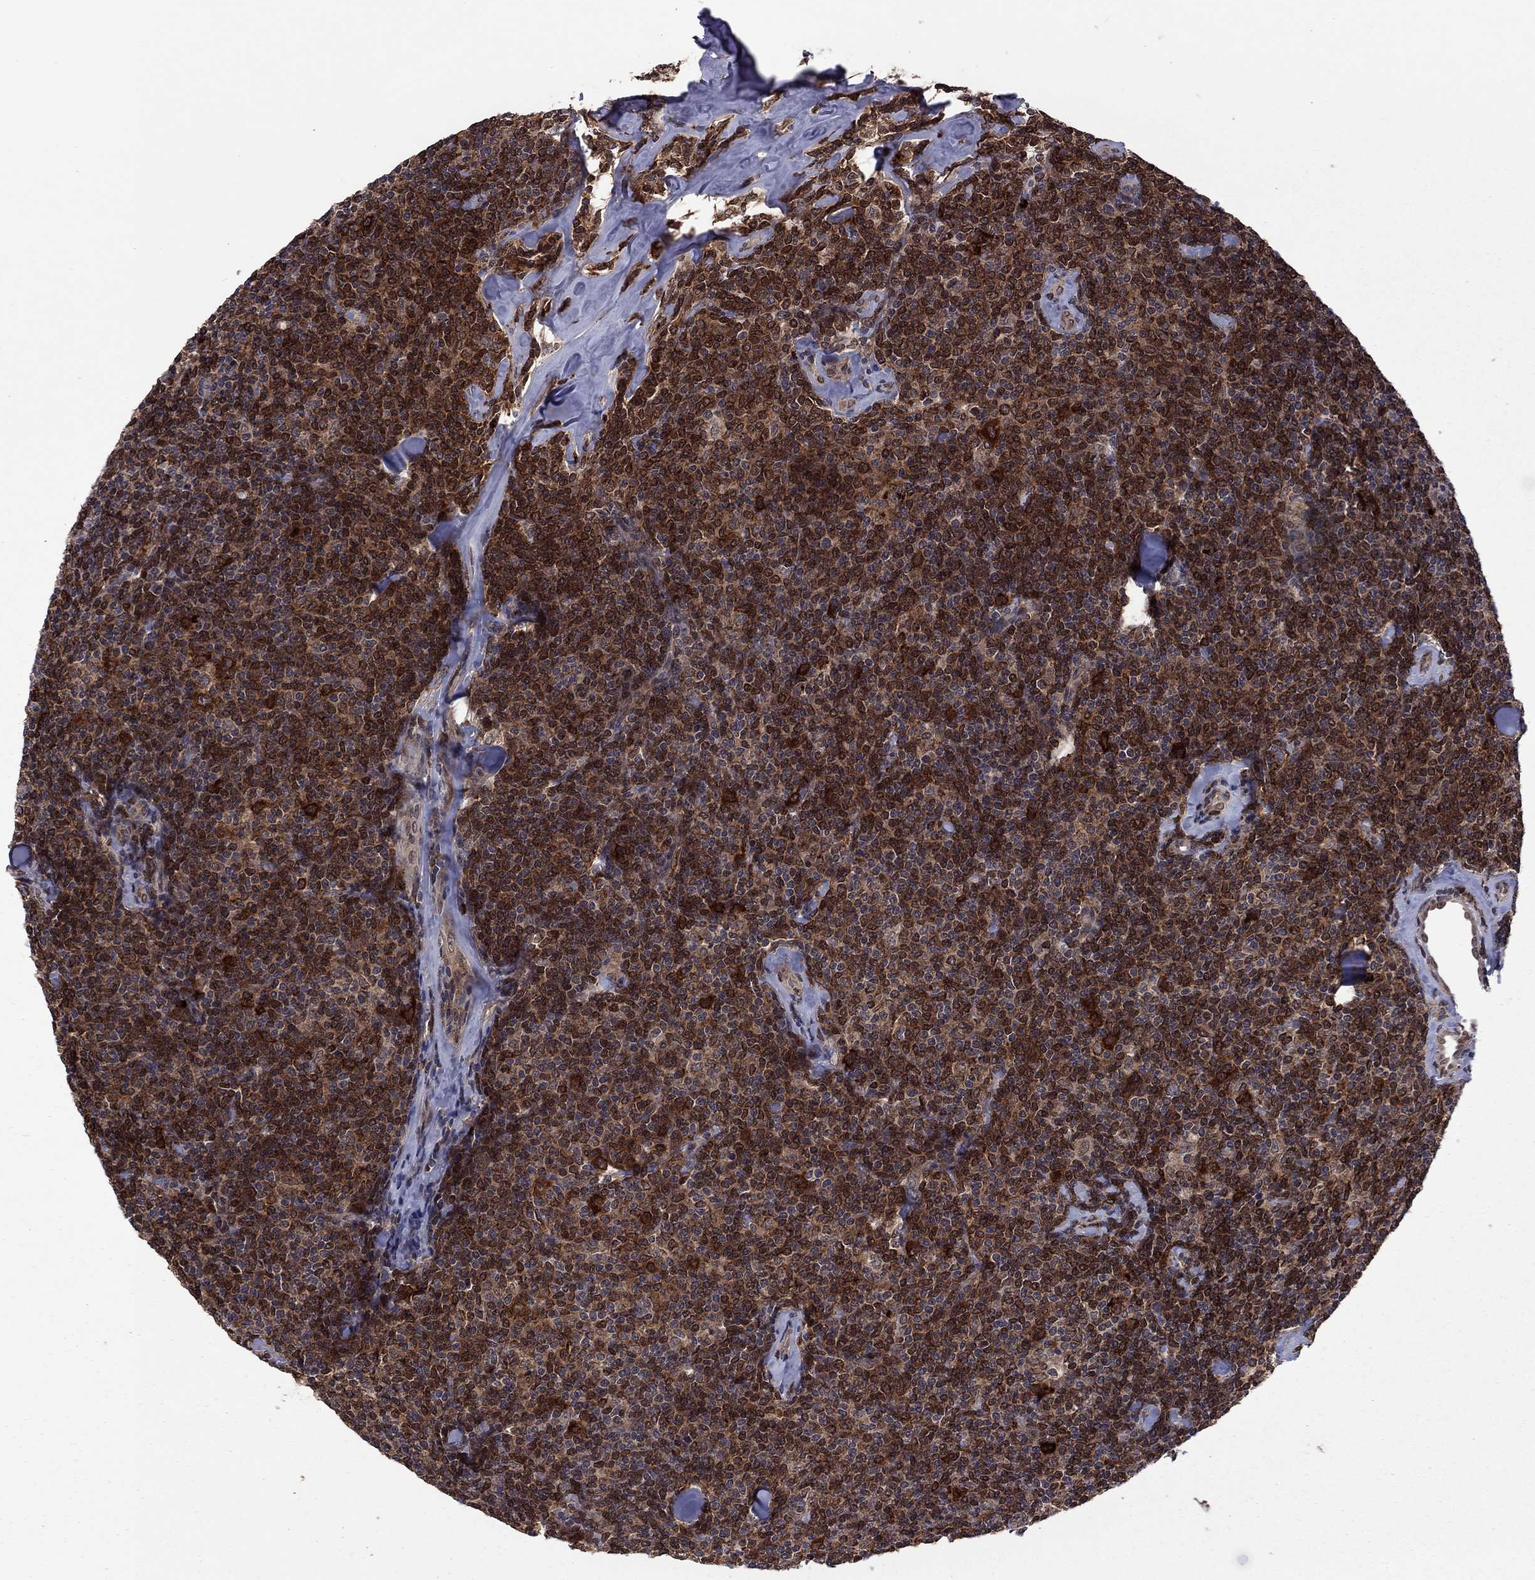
{"staining": {"intensity": "strong", "quantity": ">75%", "location": "cytoplasmic/membranous"}, "tissue": "lymphoma", "cell_type": "Tumor cells", "image_type": "cancer", "snomed": [{"axis": "morphology", "description": "Malignant lymphoma, non-Hodgkin's type, Low grade"}, {"axis": "topography", "description": "Lymph node"}], "caption": "Immunohistochemical staining of human lymphoma demonstrates high levels of strong cytoplasmic/membranous protein expression in approximately >75% of tumor cells.", "gene": "GPAA1", "patient": {"sex": "female", "age": 56}}